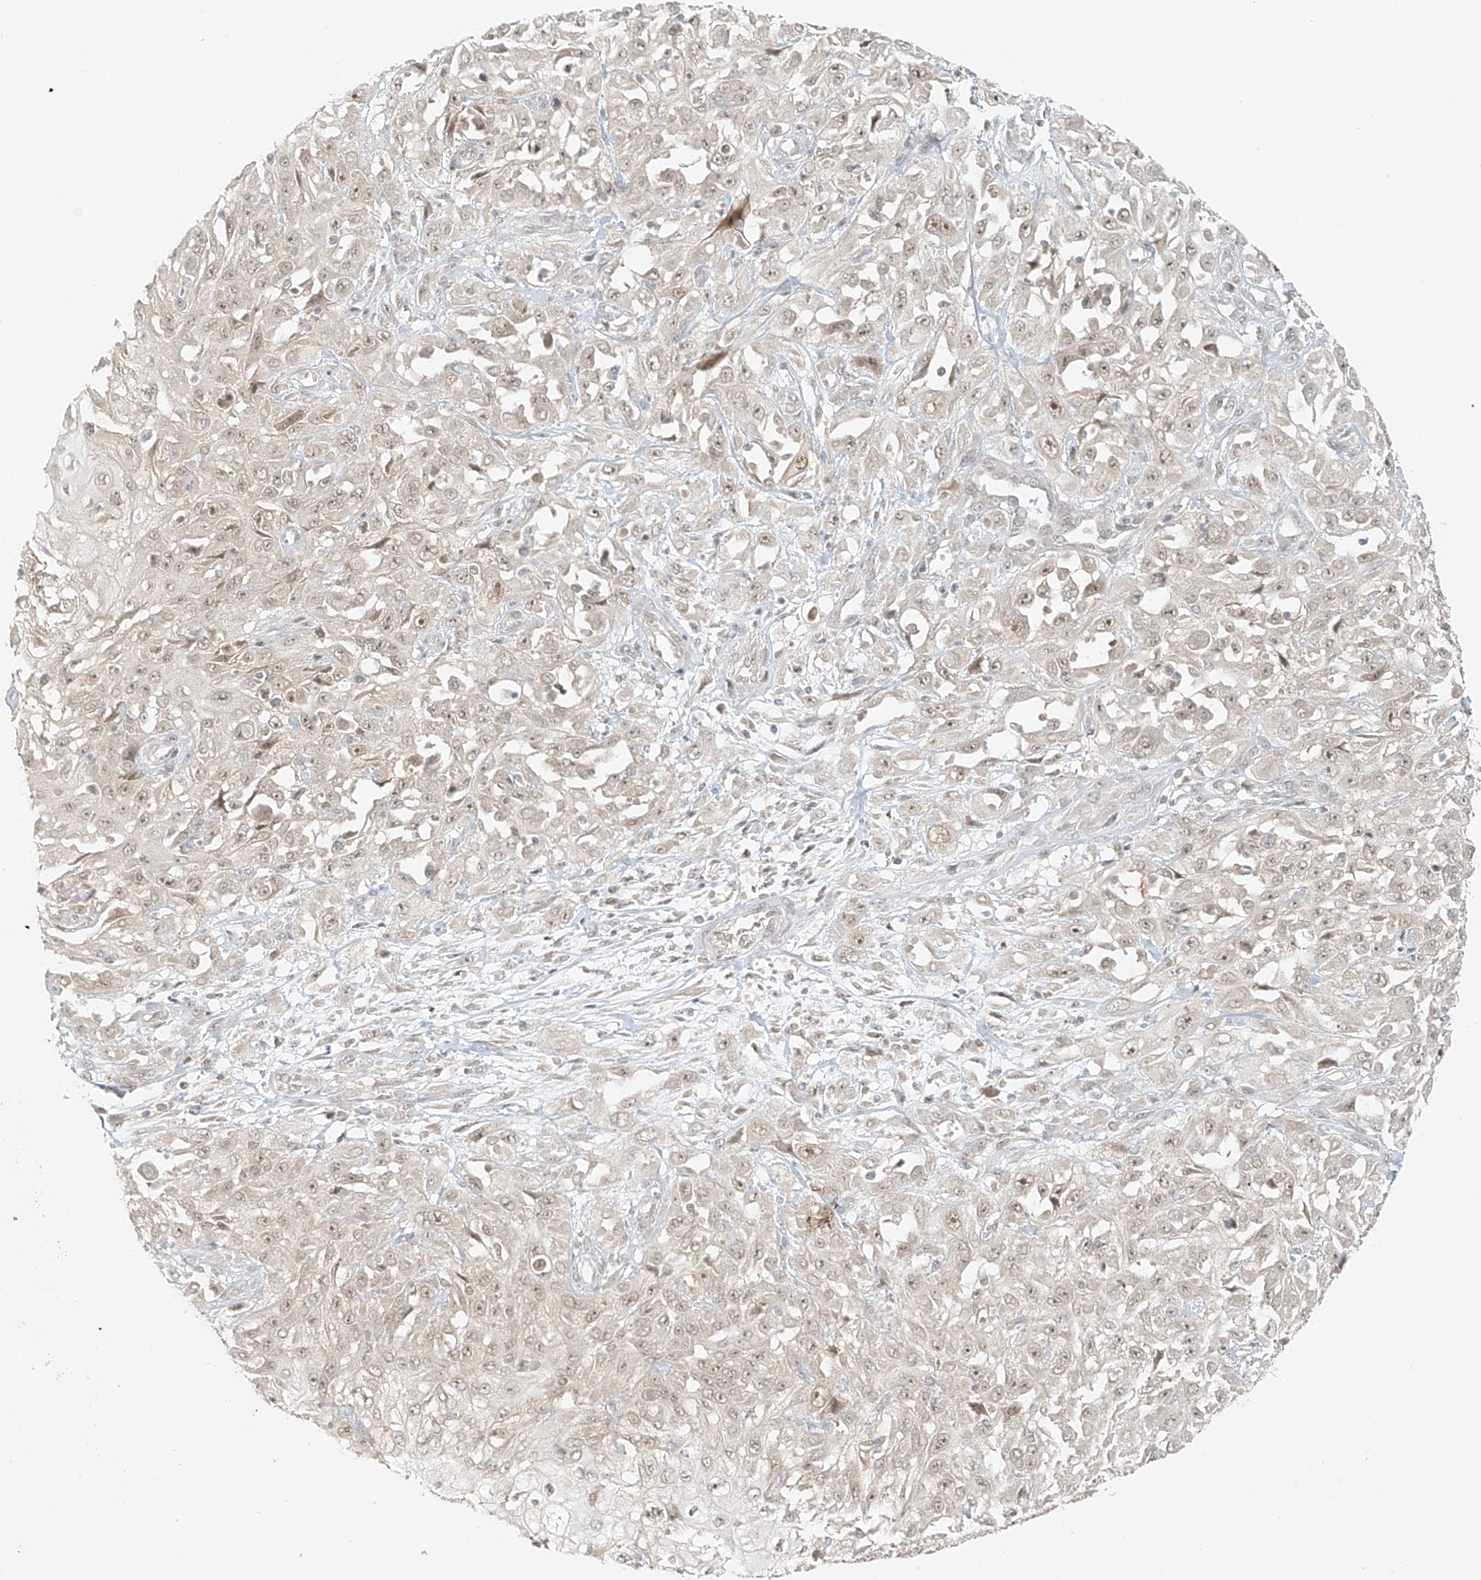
{"staining": {"intensity": "weak", "quantity": "25%-75%", "location": "nuclear"}, "tissue": "skin cancer", "cell_type": "Tumor cells", "image_type": "cancer", "snomed": [{"axis": "morphology", "description": "Squamous cell carcinoma, NOS"}, {"axis": "morphology", "description": "Squamous cell carcinoma, metastatic, NOS"}, {"axis": "topography", "description": "Skin"}, {"axis": "topography", "description": "Lymph node"}], "caption": "Tumor cells show low levels of weak nuclear expression in about 25%-75% of cells in skin metastatic squamous cell carcinoma. Nuclei are stained in blue.", "gene": "MIPEP", "patient": {"sex": "male", "age": 75}}